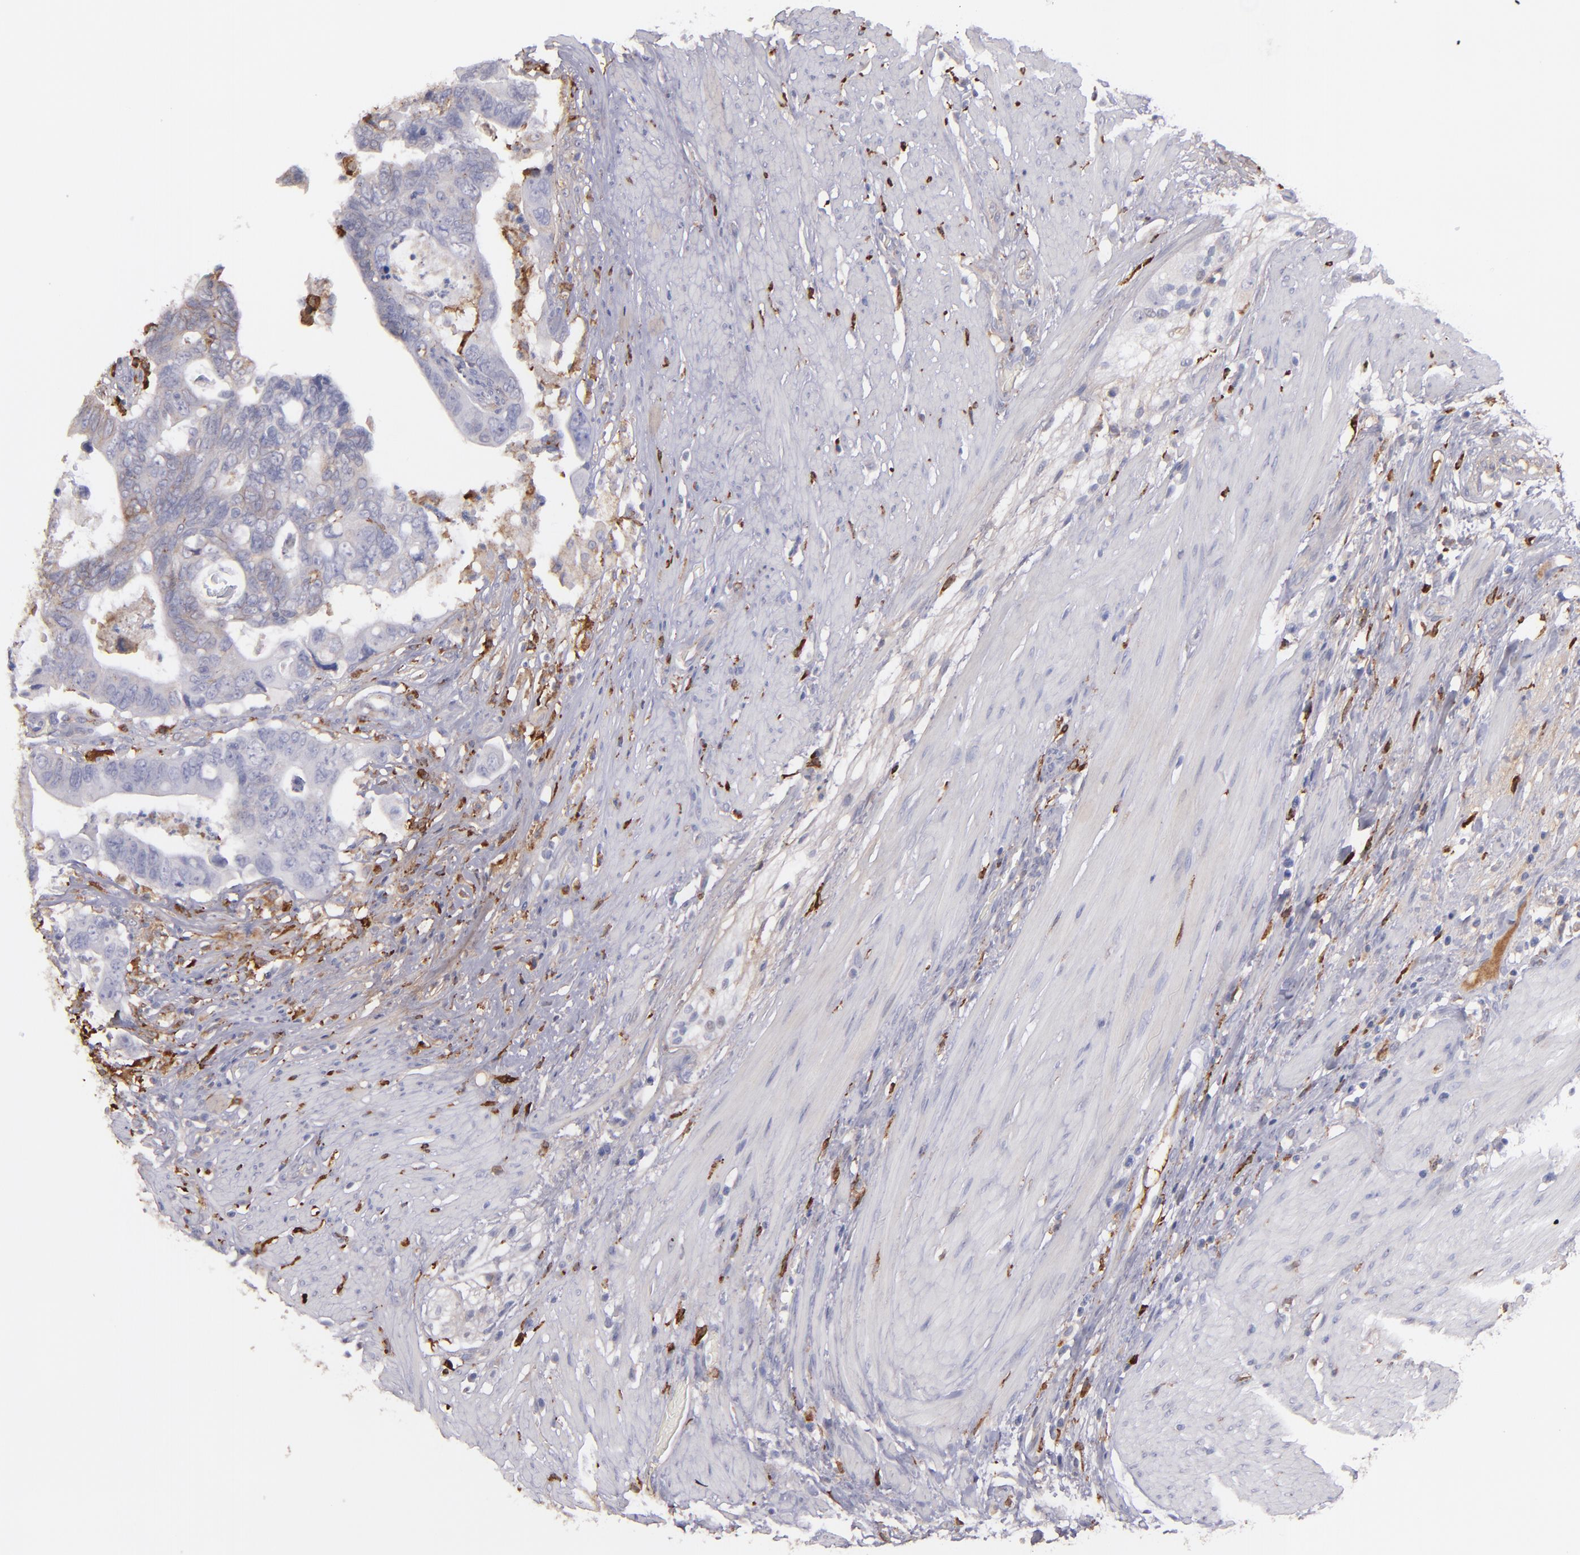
{"staining": {"intensity": "weak", "quantity": "<25%", "location": "cytoplasmic/membranous"}, "tissue": "colorectal cancer", "cell_type": "Tumor cells", "image_type": "cancer", "snomed": [{"axis": "morphology", "description": "Adenocarcinoma, NOS"}, {"axis": "topography", "description": "Rectum"}], "caption": "DAB immunohistochemical staining of human colorectal cancer exhibits no significant expression in tumor cells.", "gene": "C1QA", "patient": {"sex": "male", "age": 53}}